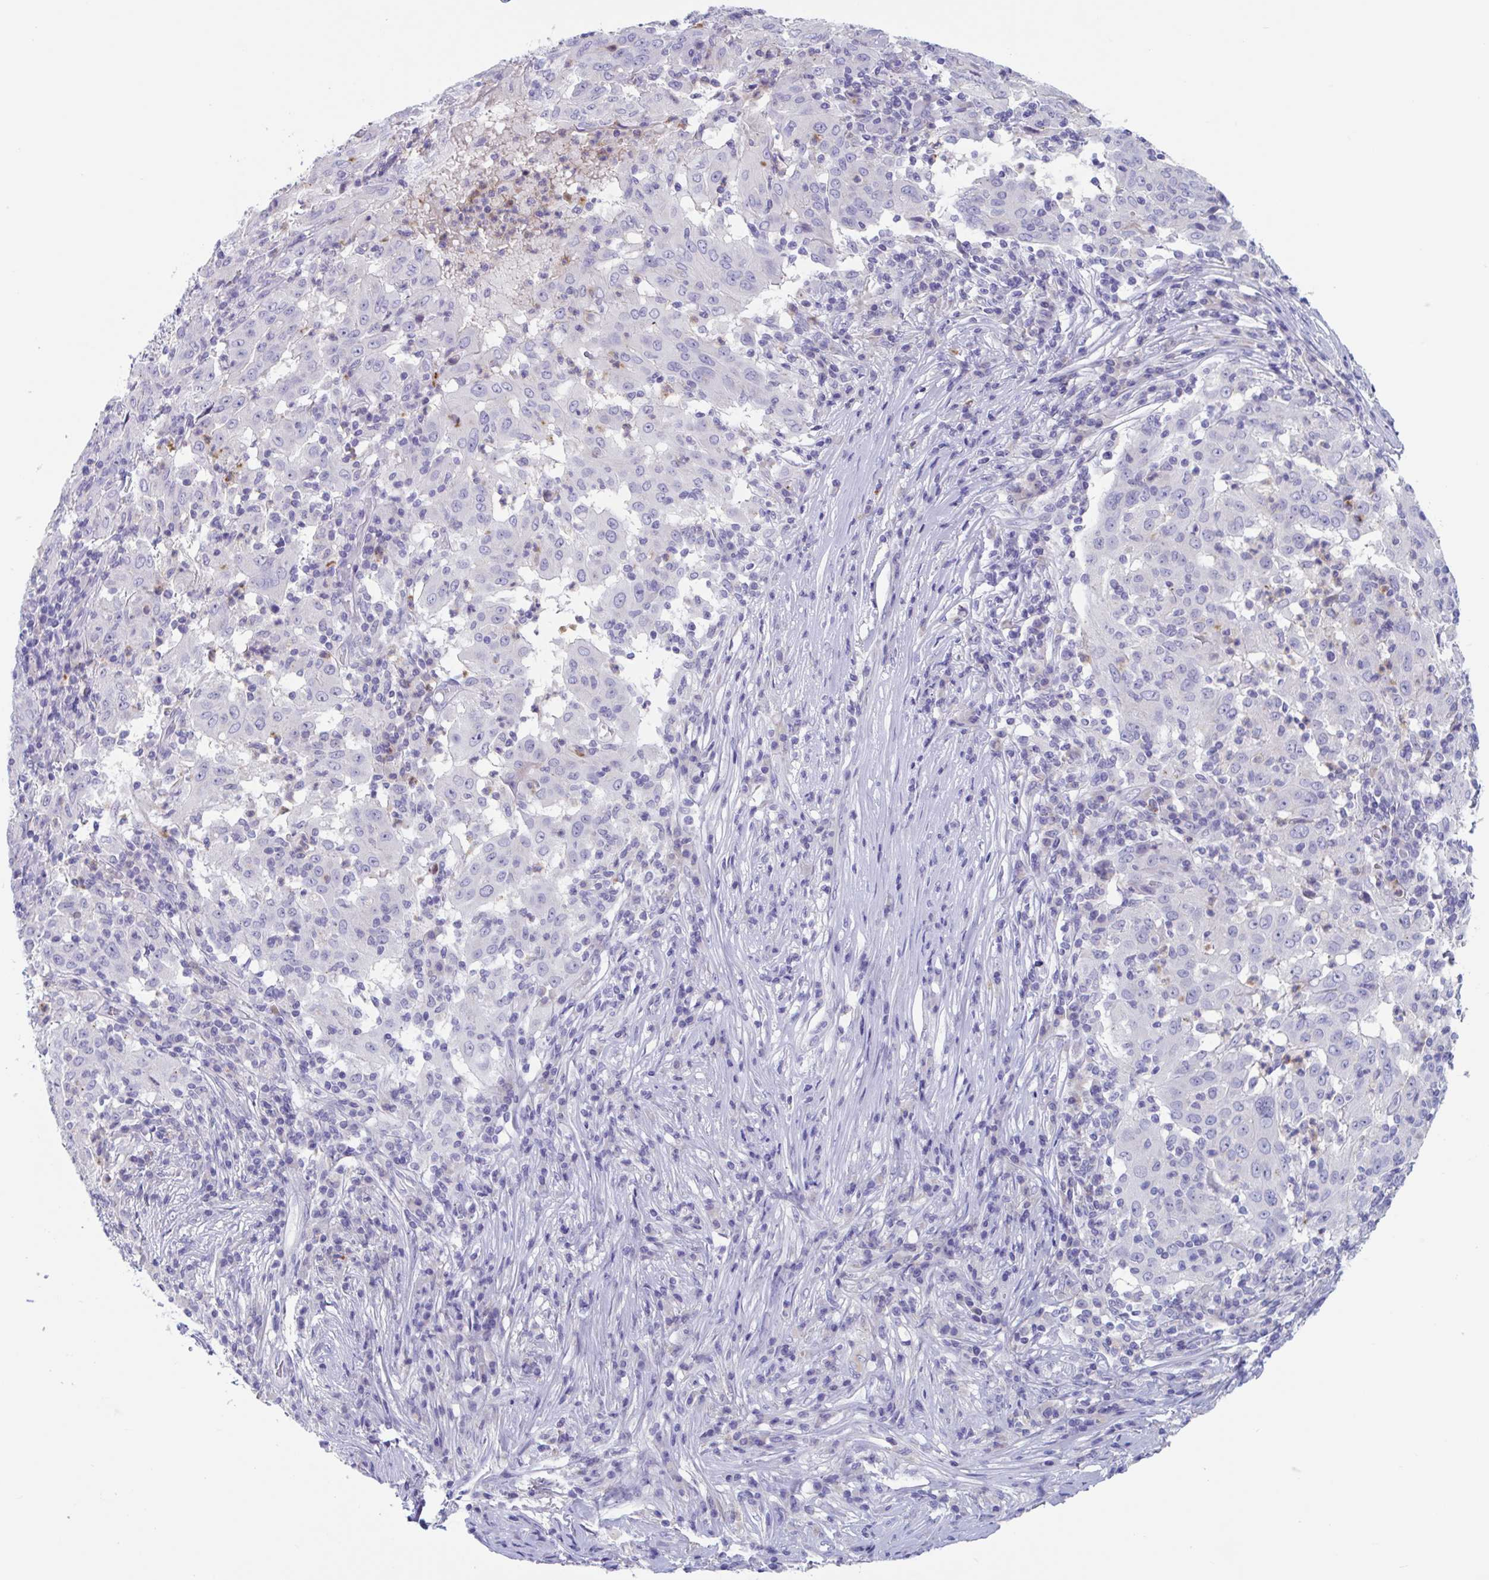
{"staining": {"intensity": "negative", "quantity": "none", "location": "none"}, "tissue": "pancreatic cancer", "cell_type": "Tumor cells", "image_type": "cancer", "snomed": [{"axis": "morphology", "description": "Adenocarcinoma, NOS"}, {"axis": "topography", "description": "Pancreas"}], "caption": "Tumor cells are negative for protein expression in human adenocarcinoma (pancreatic).", "gene": "ZNHIT2", "patient": {"sex": "male", "age": 63}}